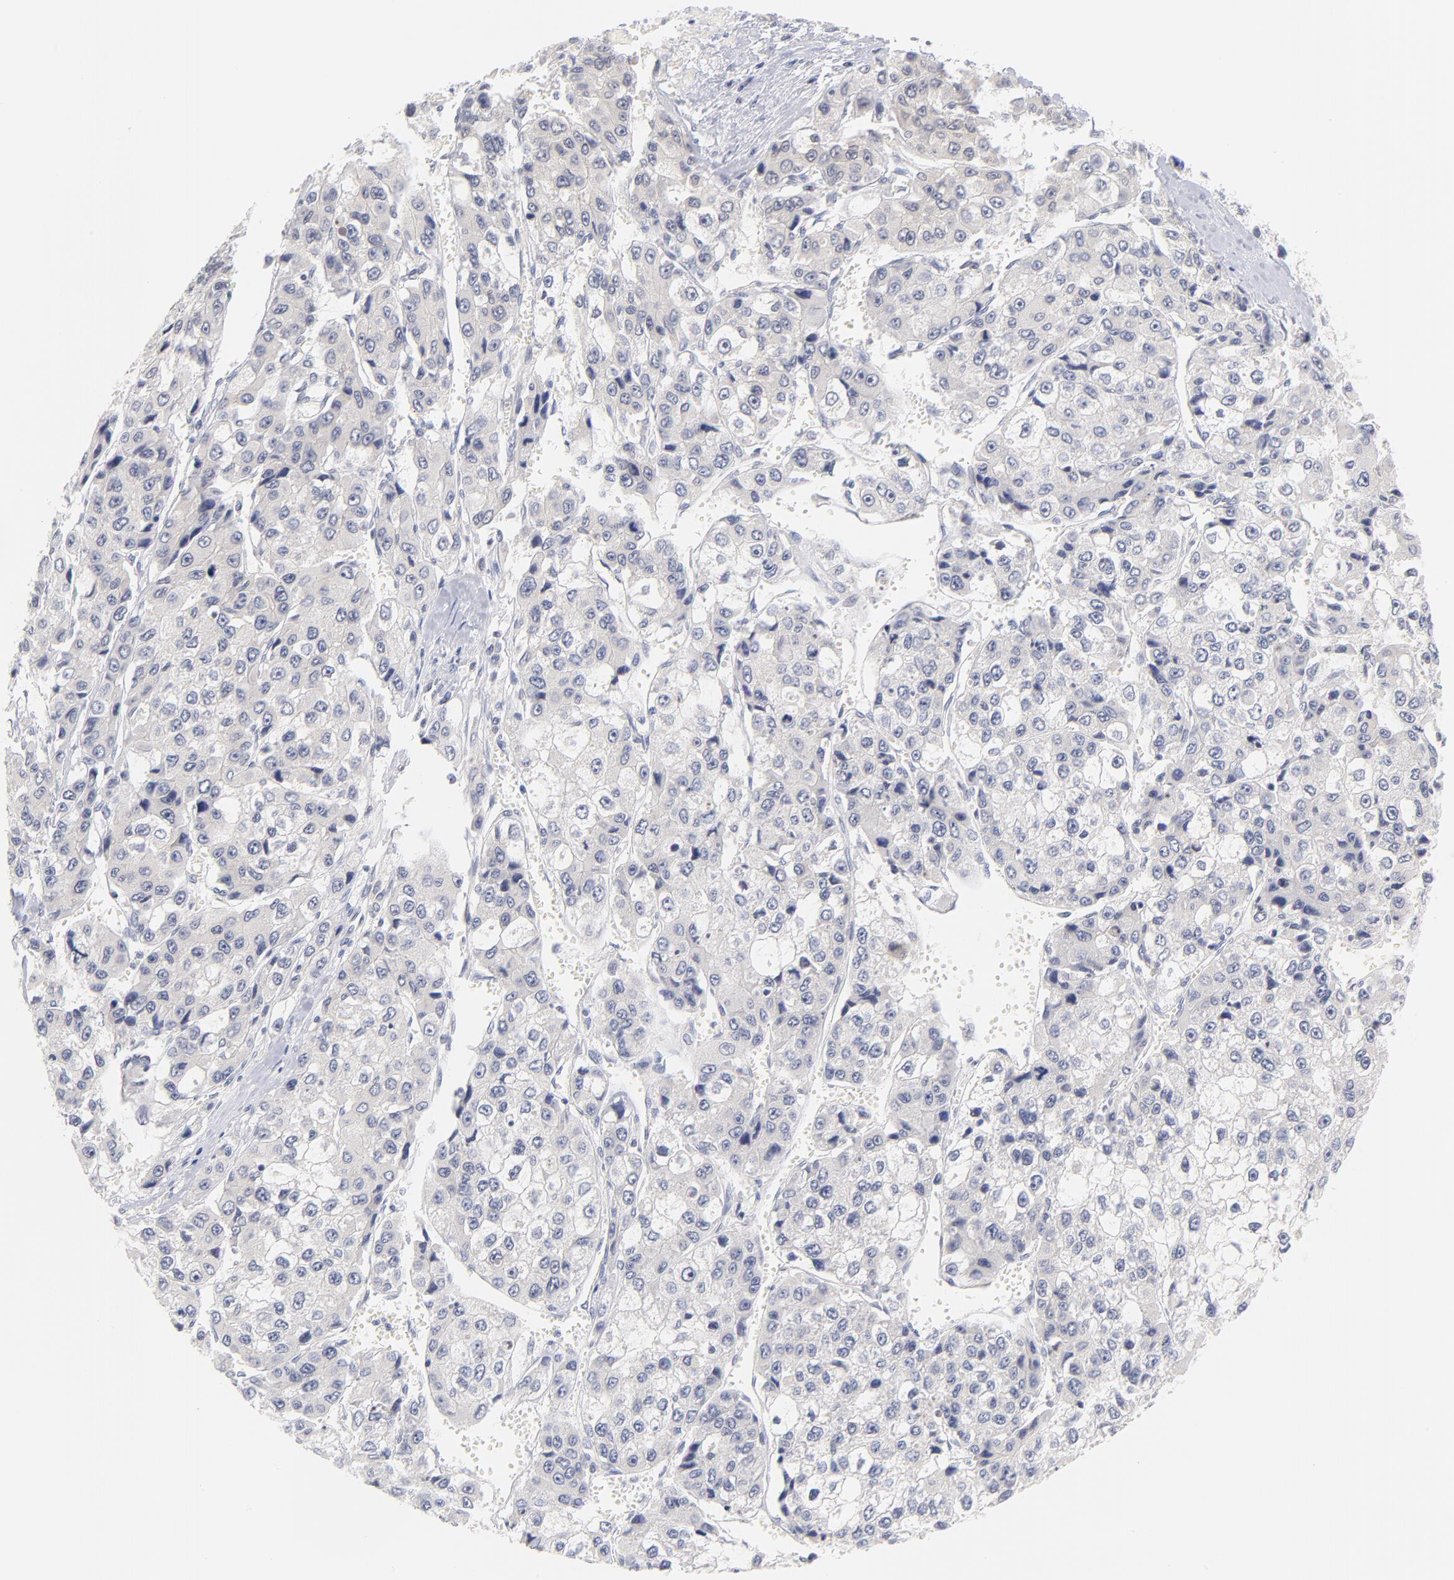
{"staining": {"intensity": "negative", "quantity": "none", "location": "none"}, "tissue": "liver cancer", "cell_type": "Tumor cells", "image_type": "cancer", "snomed": [{"axis": "morphology", "description": "Carcinoma, Hepatocellular, NOS"}, {"axis": "topography", "description": "Liver"}], "caption": "Liver cancer stained for a protein using immunohistochemistry (IHC) exhibits no expression tumor cells.", "gene": "CASP6", "patient": {"sex": "female", "age": 66}}